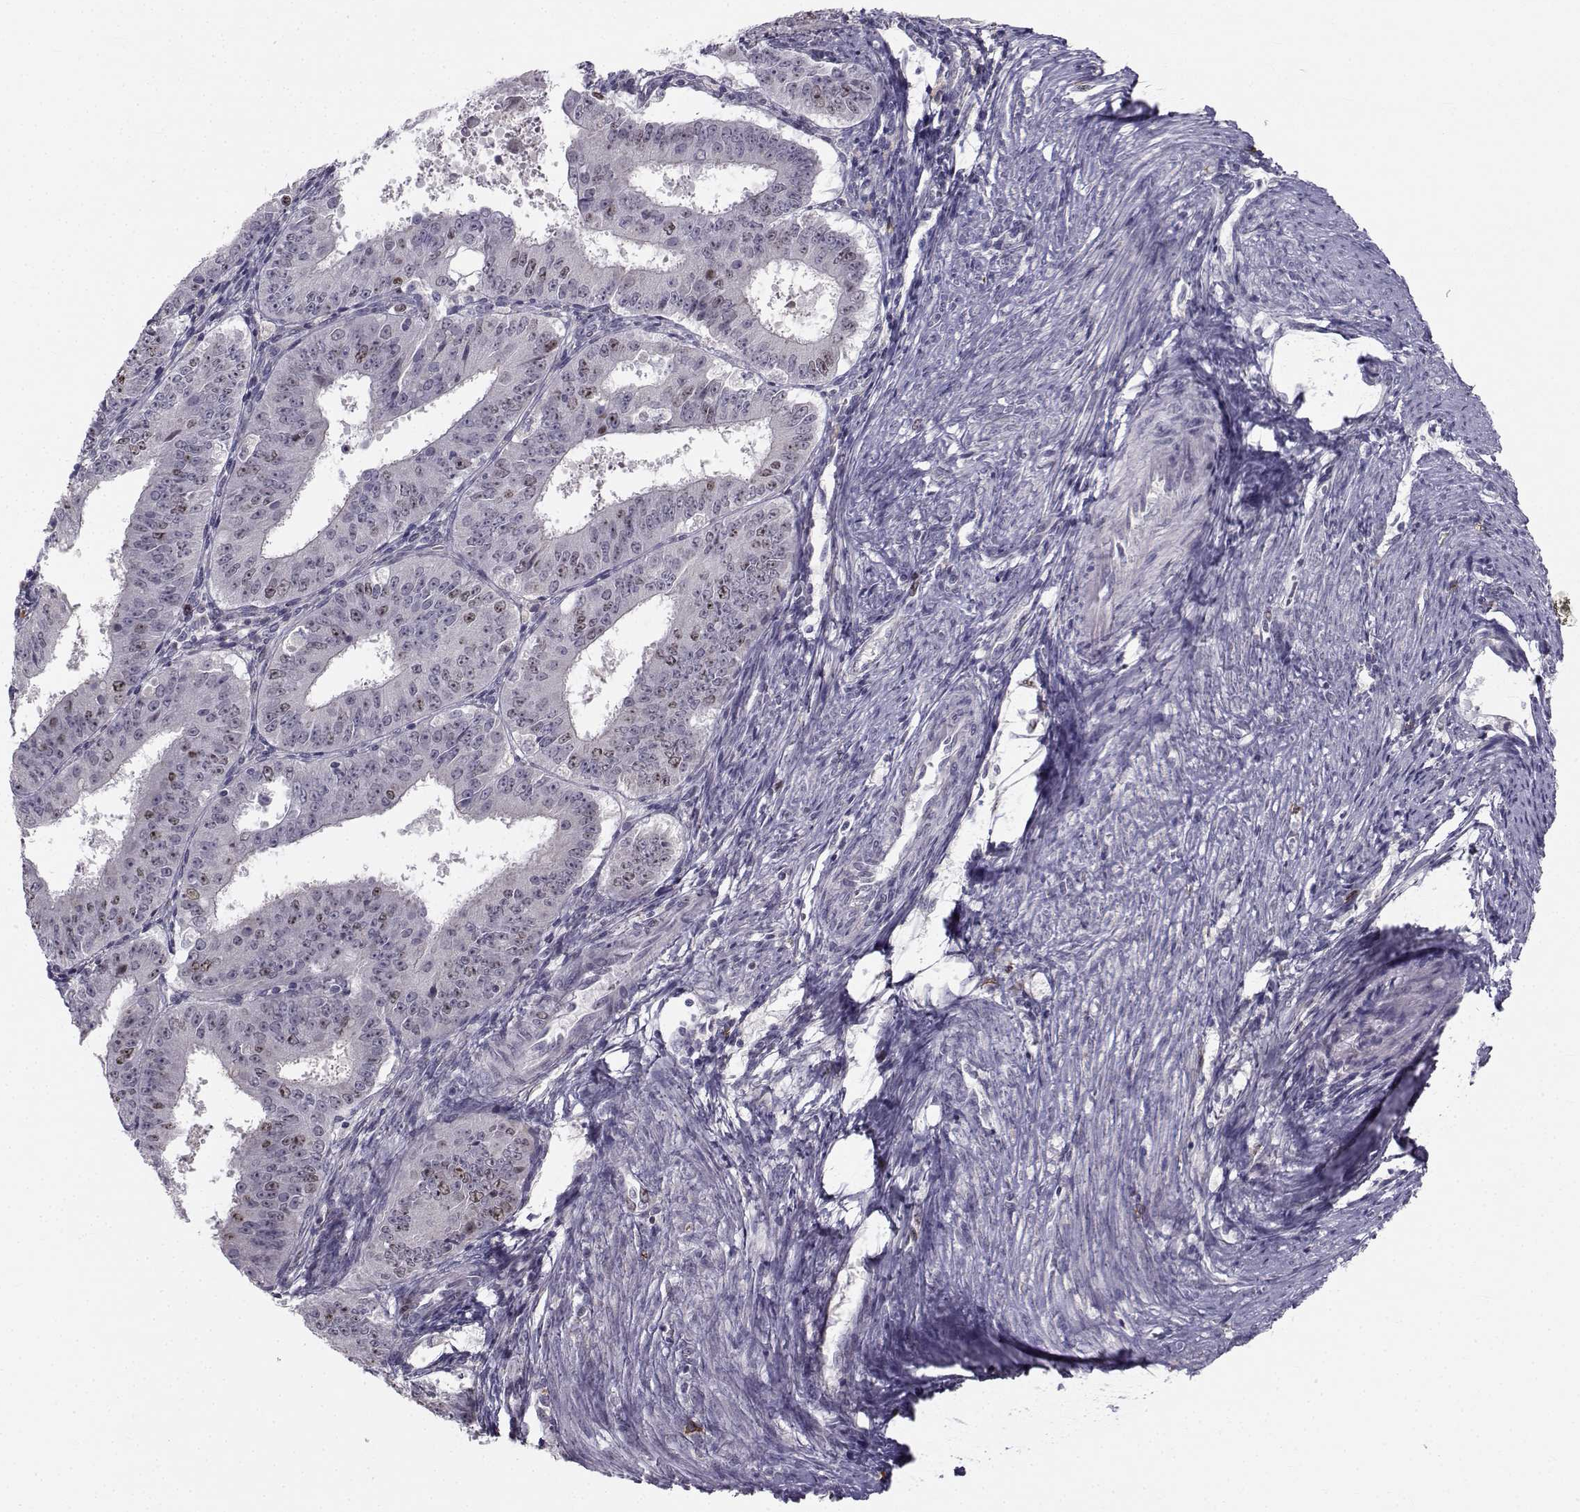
{"staining": {"intensity": "weak", "quantity": "<25%", "location": "nuclear"}, "tissue": "ovarian cancer", "cell_type": "Tumor cells", "image_type": "cancer", "snomed": [{"axis": "morphology", "description": "Carcinoma, endometroid"}, {"axis": "topography", "description": "Ovary"}], "caption": "Endometroid carcinoma (ovarian) was stained to show a protein in brown. There is no significant expression in tumor cells.", "gene": "LRP8", "patient": {"sex": "female", "age": 42}}